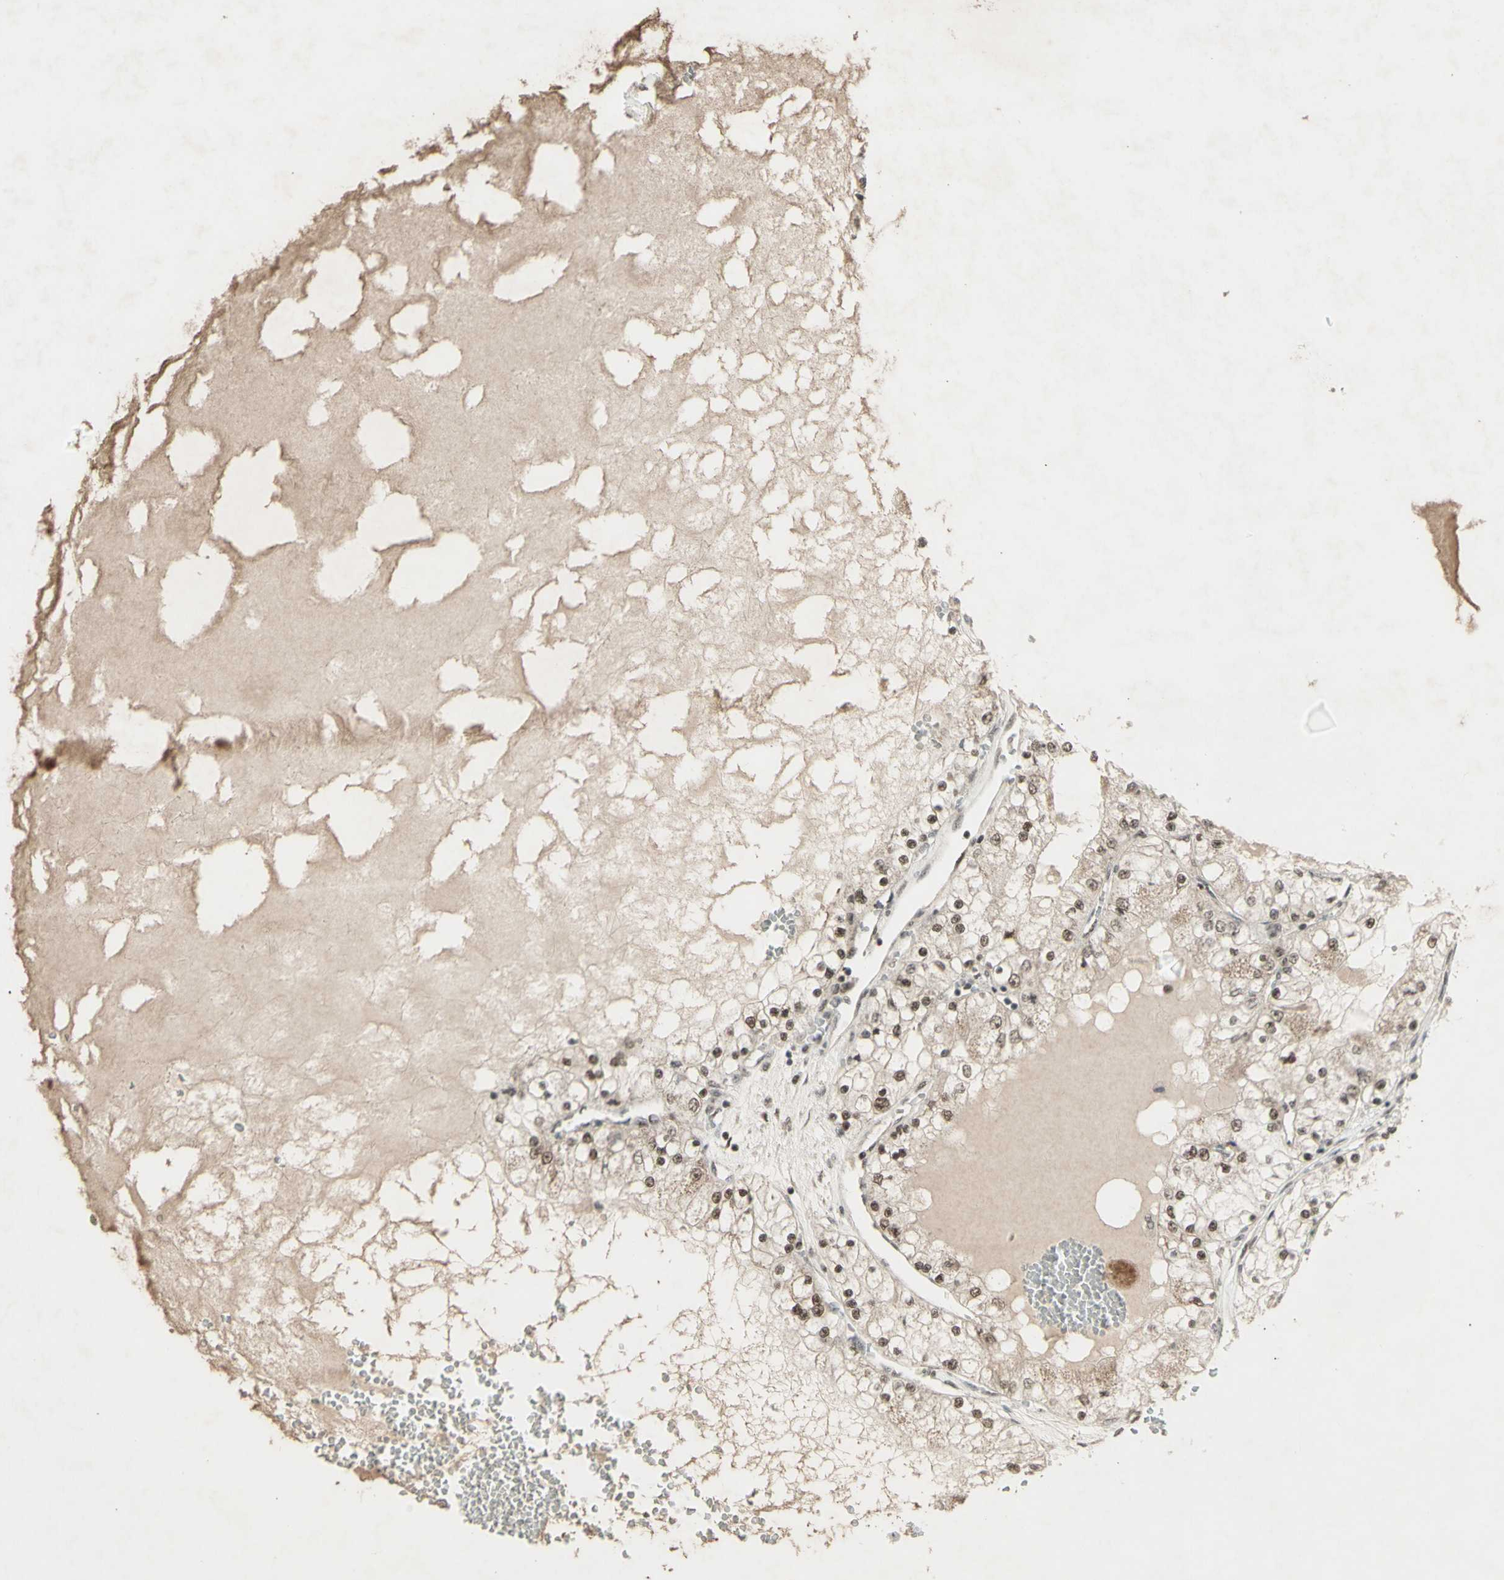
{"staining": {"intensity": "moderate", "quantity": ">75%", "location": "nuclear"}, "tissue": "renal cancer", "cell_type": "Tumor cells", "image_type": "cancer", "snomed": [{"axis": "morphology", "description": "Adenocarcinoma, NOS"}, {"axis": "topography", "description": "Kidney"}], "caption": "Immunohistochemical staining of human adenocarcinoma (renal) shows medium levels of moderate nuclear protein positivity in about >75% of tumor cells.", "gene": "CCNT1", "patient": {"sex": "male", "age": 68}}